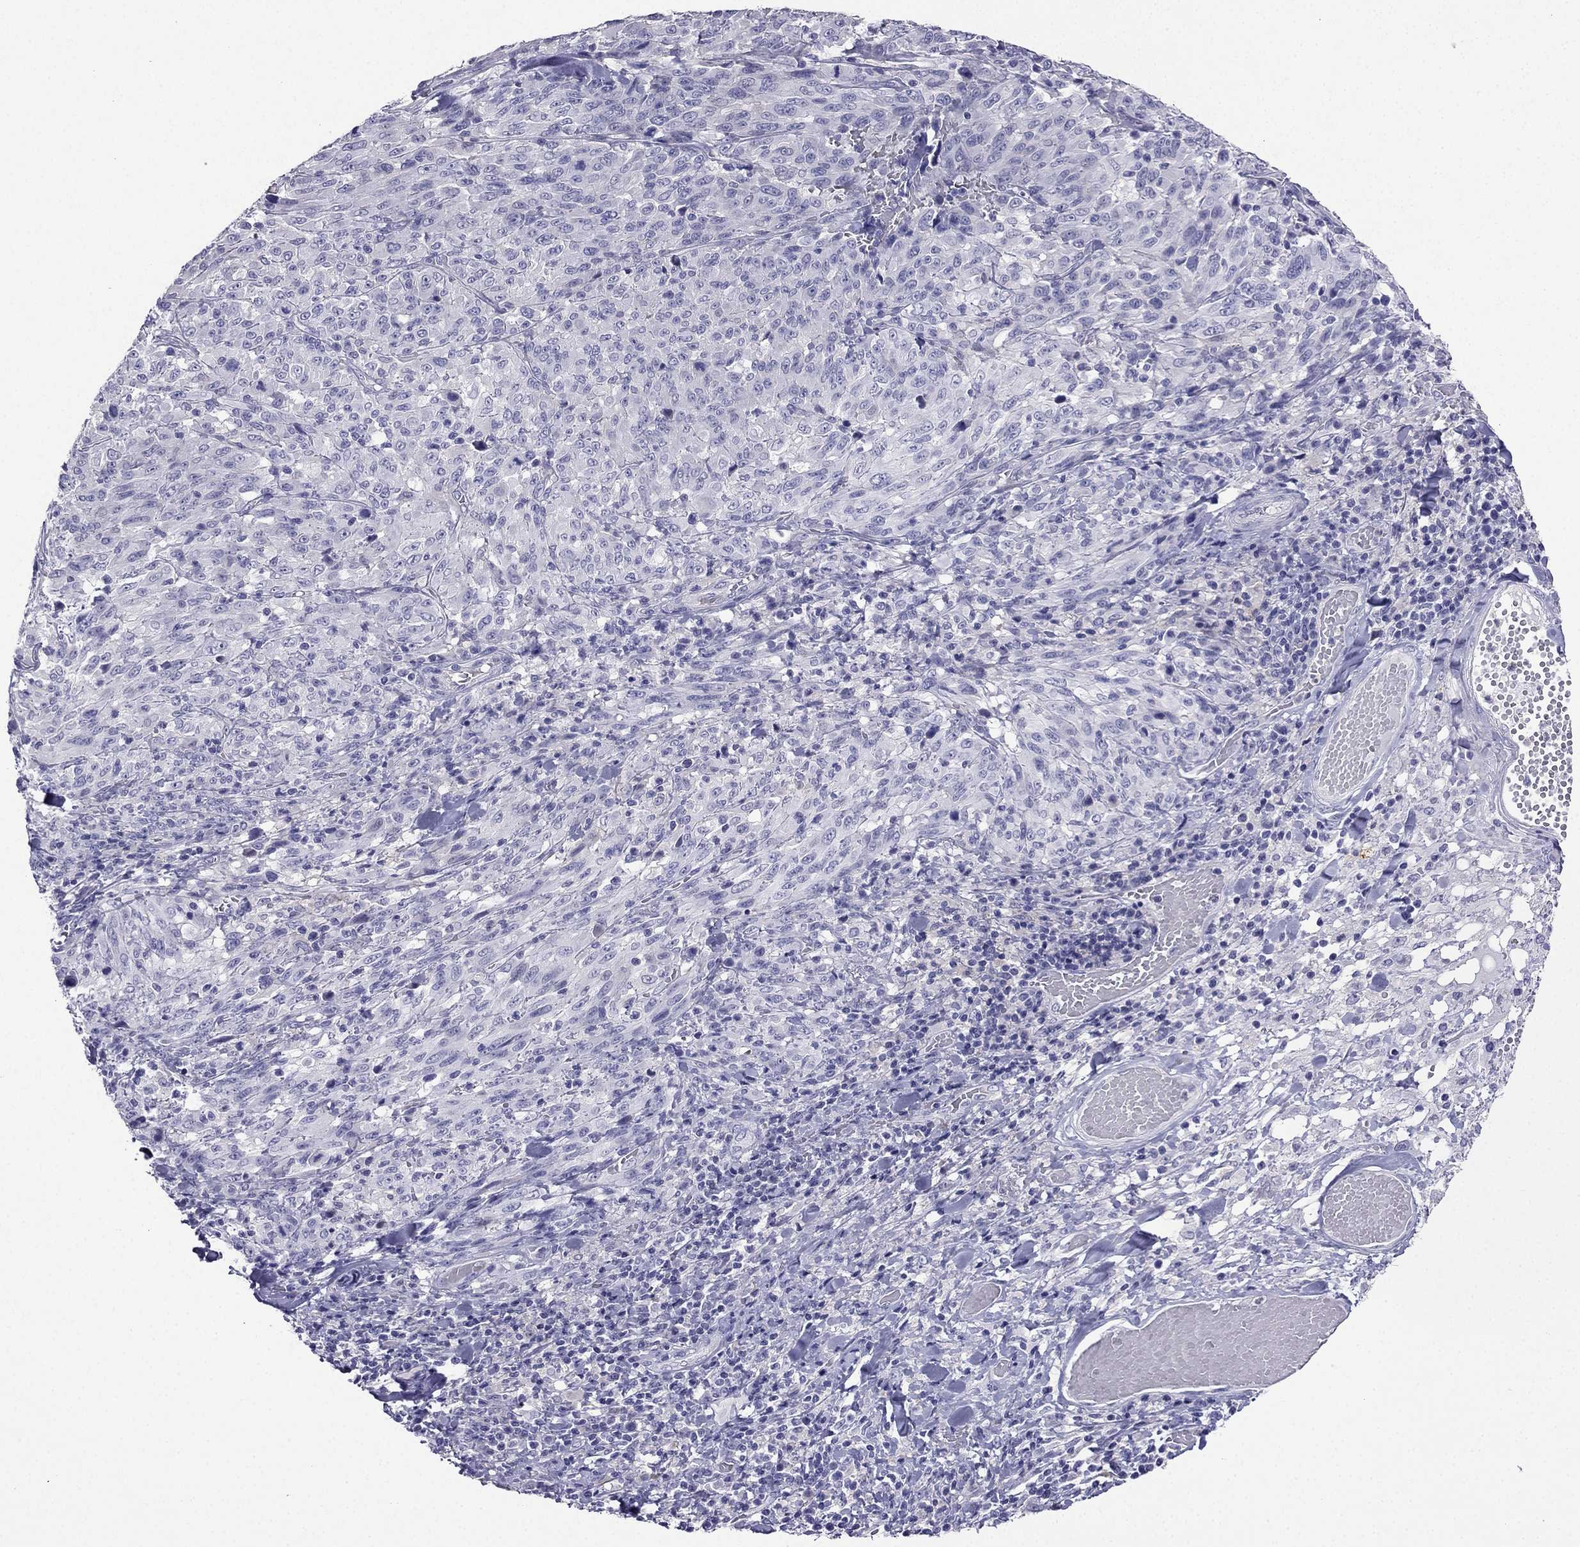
{"staining": {"intensity": "negative", "quantity": "none", "location": "none"}, "tissue": "melanoma", "cell_type": "Tumor cells", "image_type": "cancer", "snomed": [{"axis": "morphology", "description": "Malignant melanoma, NOS"}, {"axis": "topography", "description": "Skin"}], "caption": "High power microscopy photomicrograph of an immunohistochemistry (IHC) image of malignant melanoma, revealing no significant expression in tumor cells. (Immunohistochemistry, brightfield microscopy, high magnification).", "gene": "KCNJ10", "patient": {"sex": "female", "age": 91}}